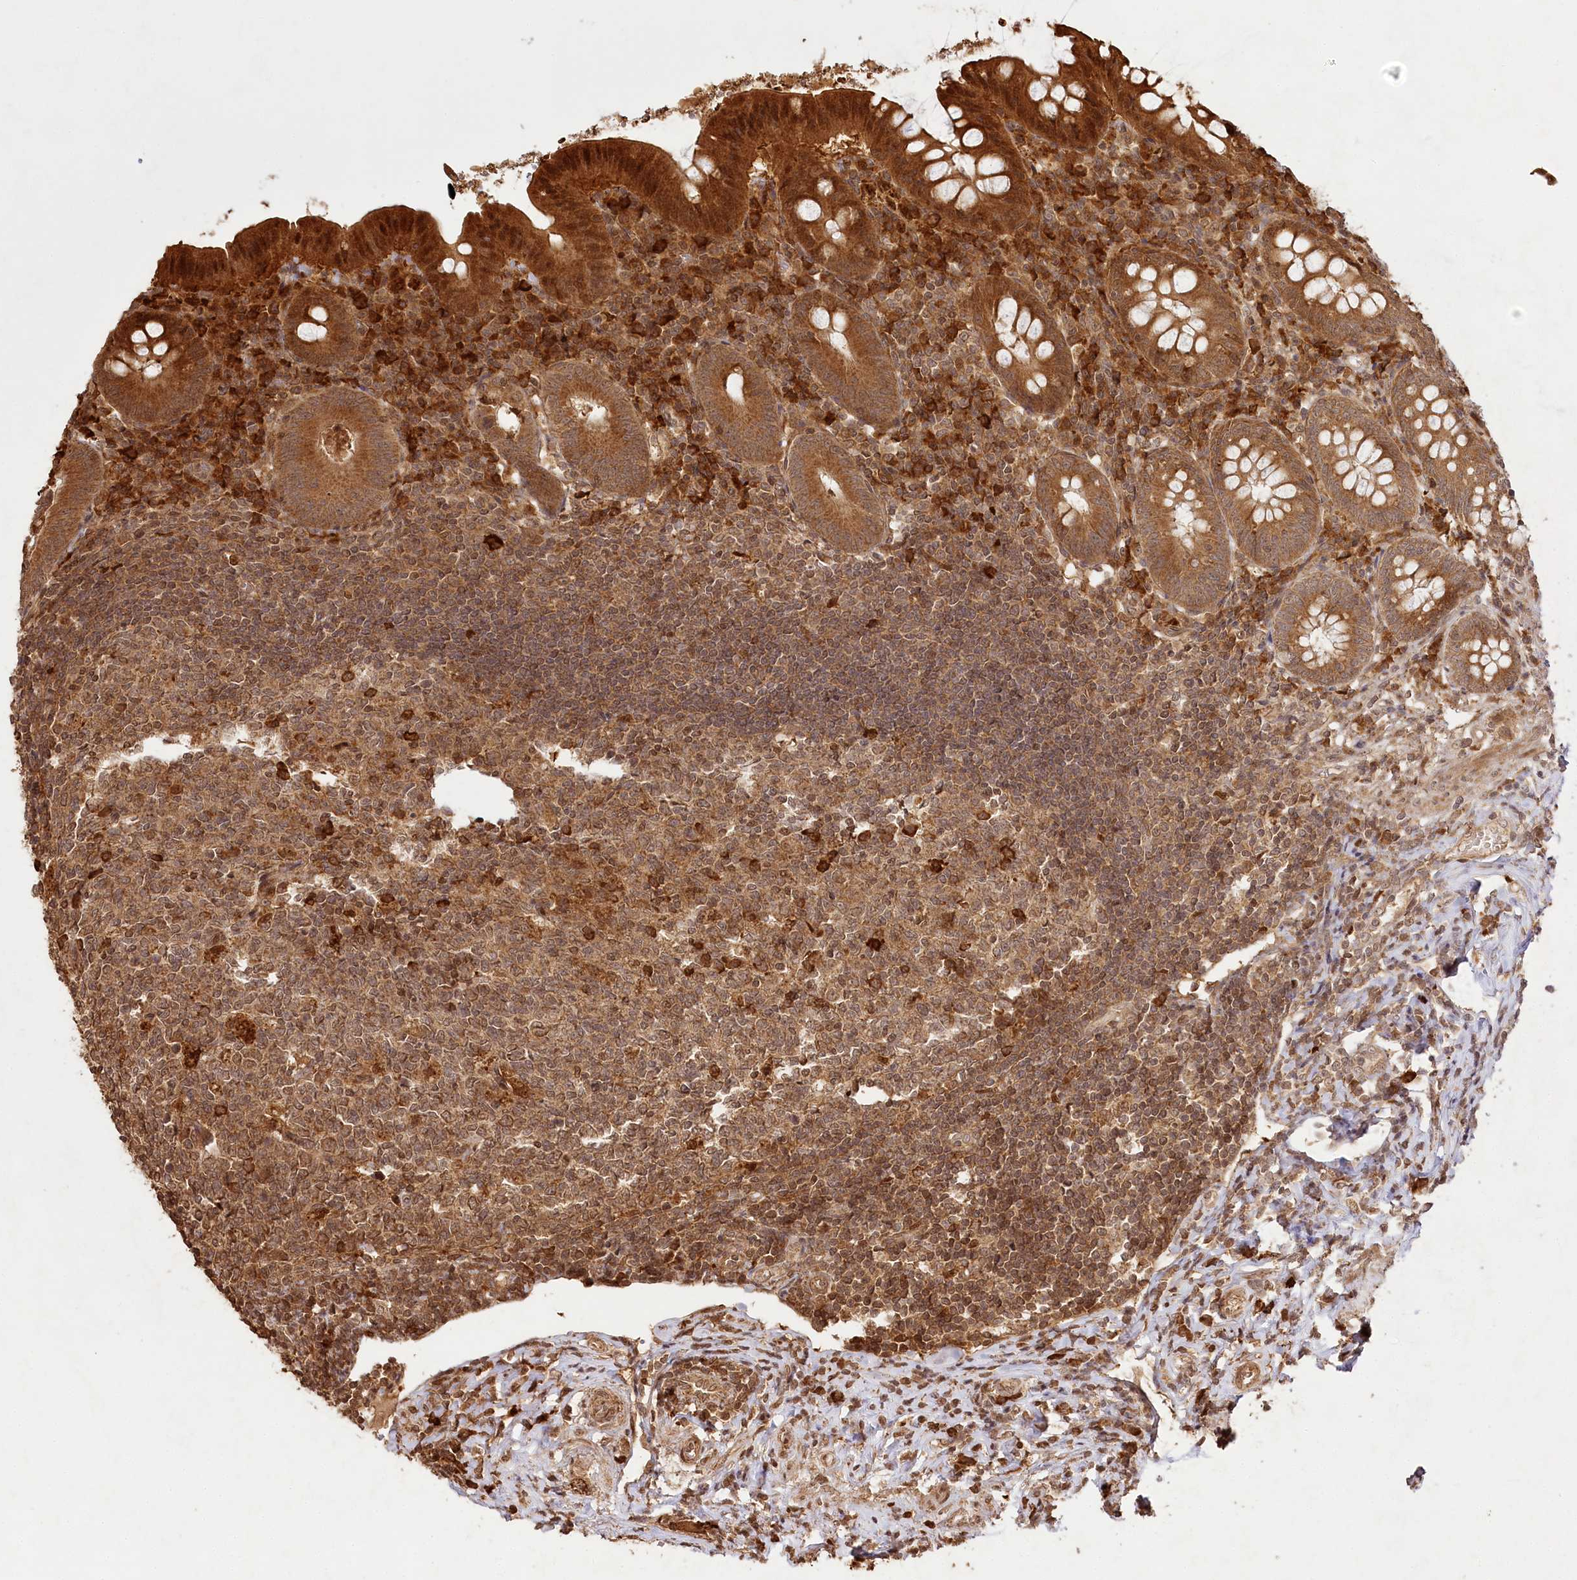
{"staining": {"intensity": "strong", "quantity": ">75%", "location": "cytoplasmic/membranous,nuclear"}, "tissue": "appendix", "cell_type": "Glandular cells", "image_type": "normal", "snomed": [{"axis": "morphology", "description": "Normal tissue, NOS"}, {"axis": "topography", "description": "Appendix"}], "caption": "Human appendix stained for a protein (brown) shows strong cytoplasmic/membranous,nuclear positive staining in approximately >75% of glandular cells.", "gene": "ULK2", "patient": {"sex": "female", "age": 54}}